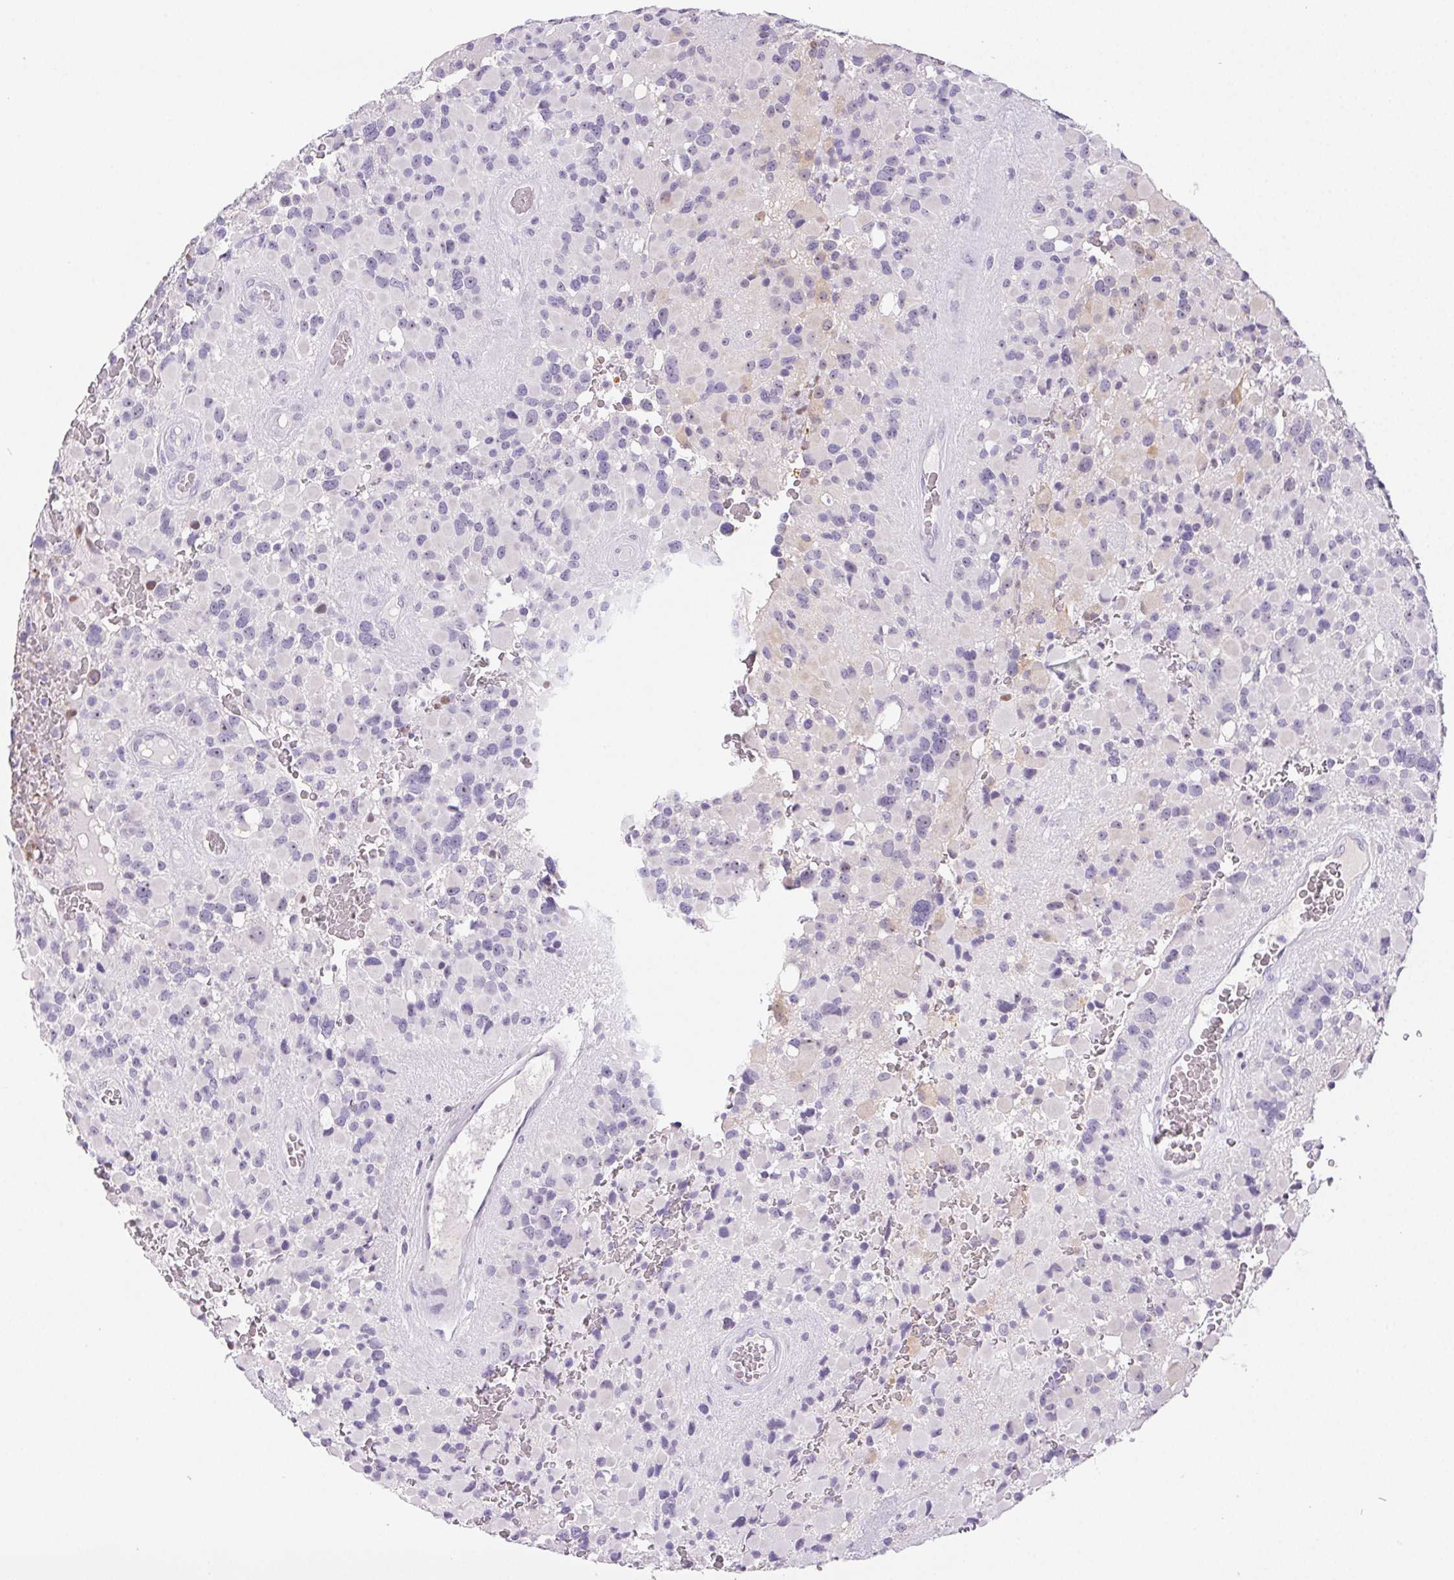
{"staining": {"intensity": "negative", "quantity": "none", "location": "none"}, "tissue": "glioma", "cell_type": "Tumor cells", "image_type": "cancer", "snomed": [{"axis": "morphology", "description": "Glioma, malignant, High grade"}, {"axis": "topography", "description": "Brain"}], "caption": "Immunohistochemistry (IHC) of high-grade glioma (malignant) reveals no positivity in tumor cells.", "gene": "ST8SIA3", "patient": {"sex": "female", "age": 40}}